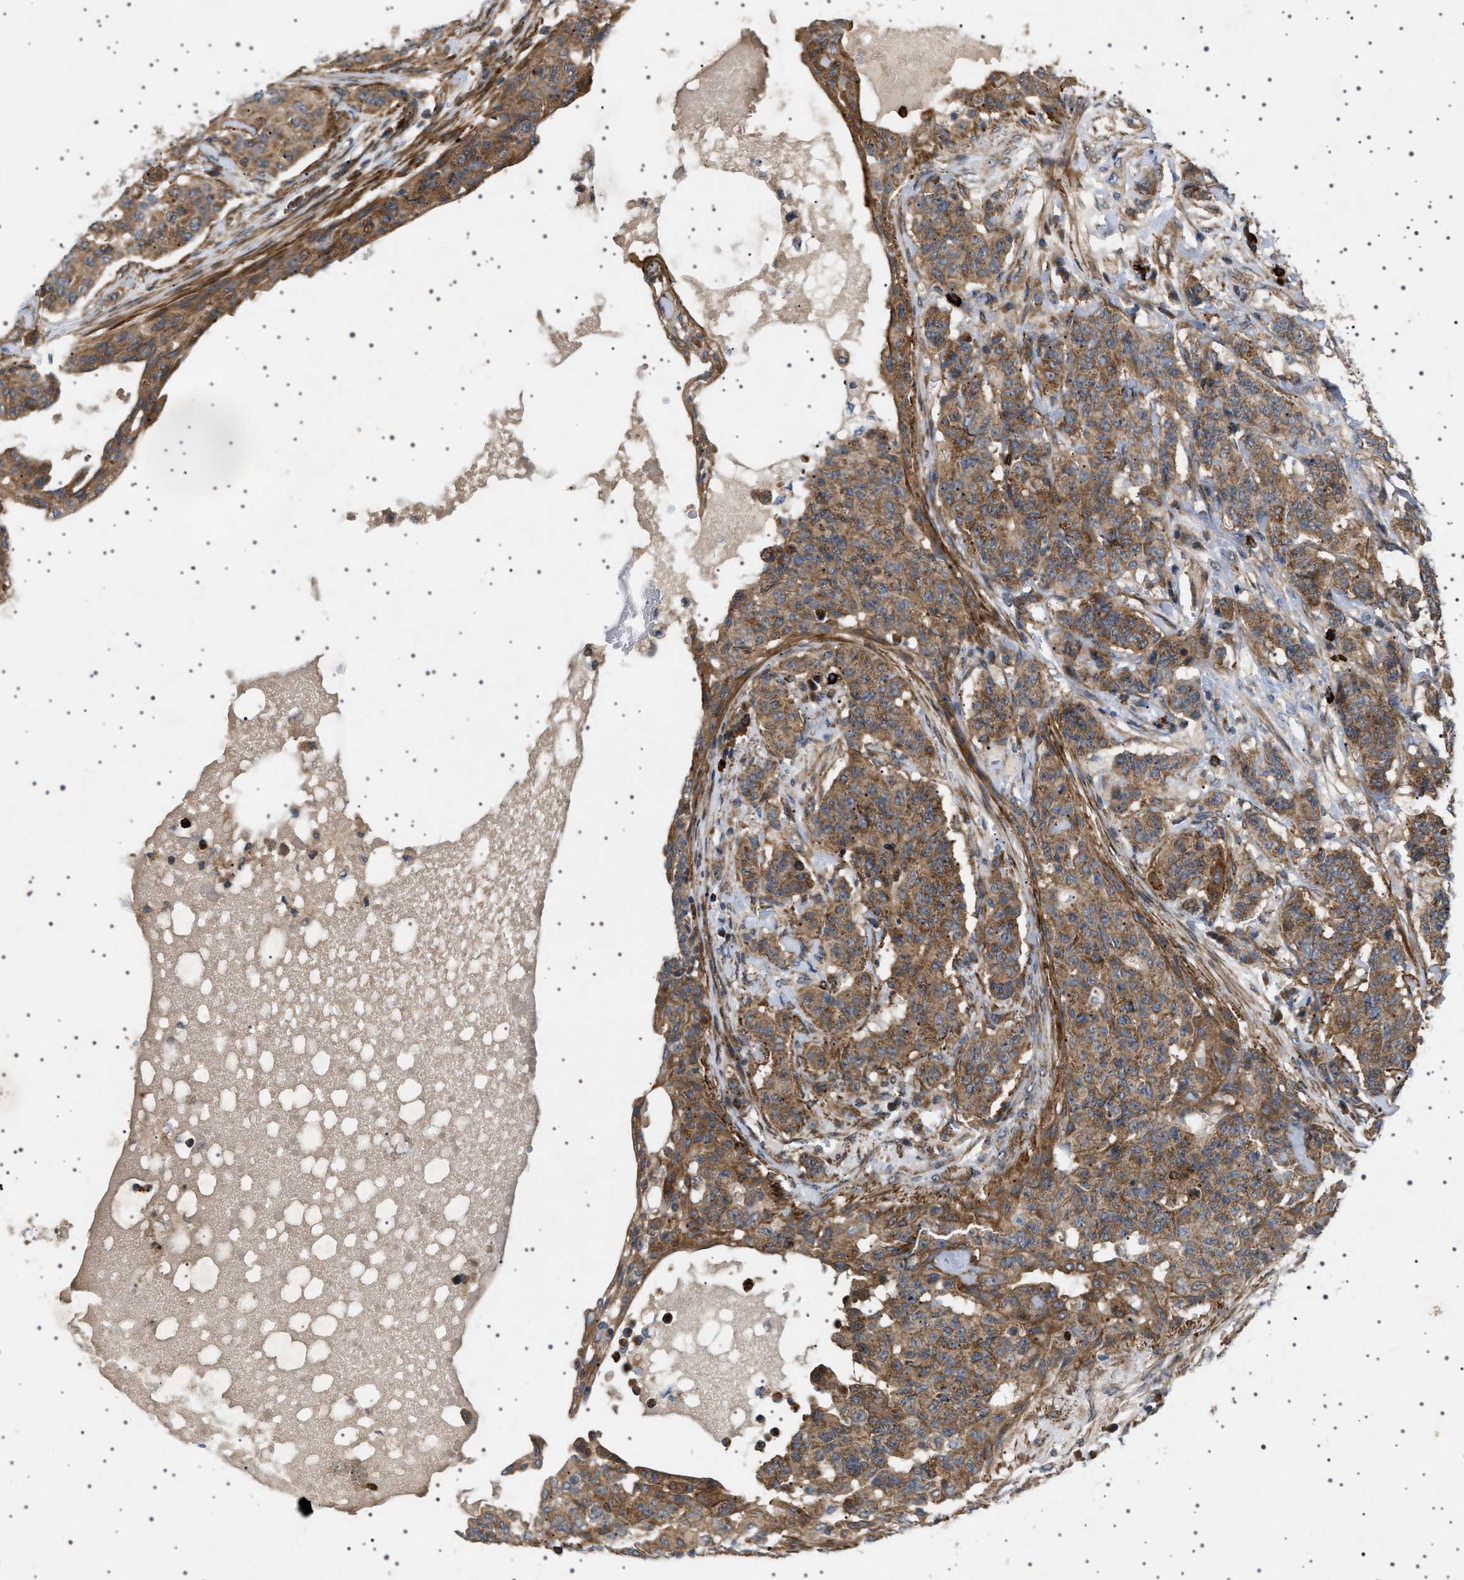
{"staining": {"intensity": "strong", "quantity": ">75%", "location": "cytoplasmic/membranous"}, "tissue": "breast cancer", "cell_type": "Tumor cells", "image_type": "cancer", "snomed": [{"axis": "morphology", "description": "Normal tissue, NOS"}, {"axis": "morphology", "description": "Duct carcinoma"}, {"axis": "topography", "description": "Breast"}], "caption": "This micrograph shows immunohistochemistry (IHC) staining of intraductal carcinoma (breast), with high strong cytoplasmic/membranous positivity in approximately >75% of tumor cells.", "gene": "CCDC186", "patient": {"sex": "female", "age": 40}}